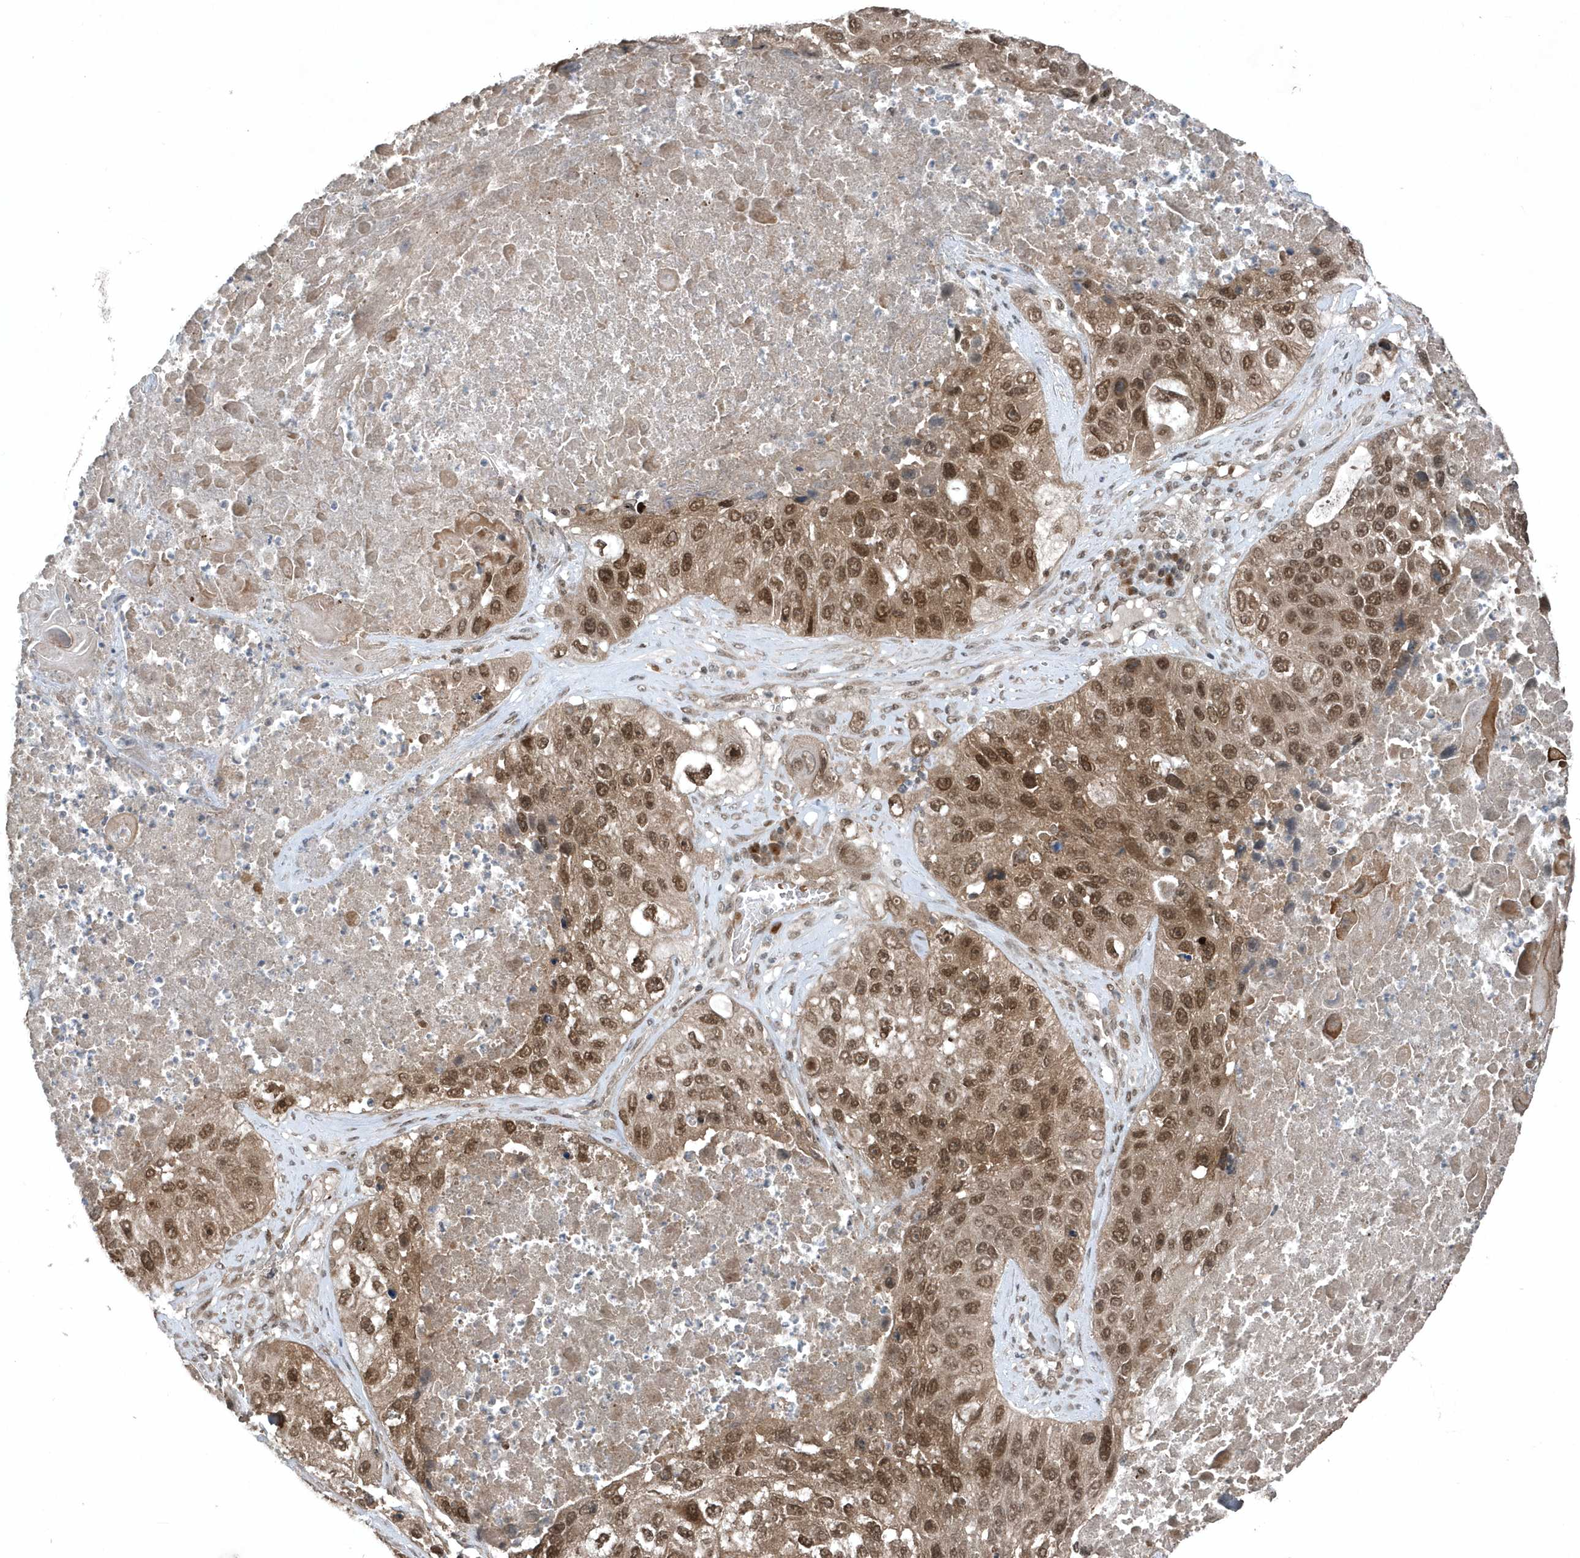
{"staining": {"intensity": "moderate", "quantity": ">75%", "location": "nuclear"}, "tissue": "lung cancer", "cell_type": "Tumor cells", "image_type": "cancer", "snomed": [{"axis": "morphology", "description": "Squamous cell carcinoma, NOS"}, {"axis": "topography", "description": "Lung"}], "caption": "Lung cancer (squamous cell carcinoma) tissue displays moderate nuclear expression in about >75% of tumor cells", "gene": "QTRT2", "patient": {"sex": "male", "age": 61}}